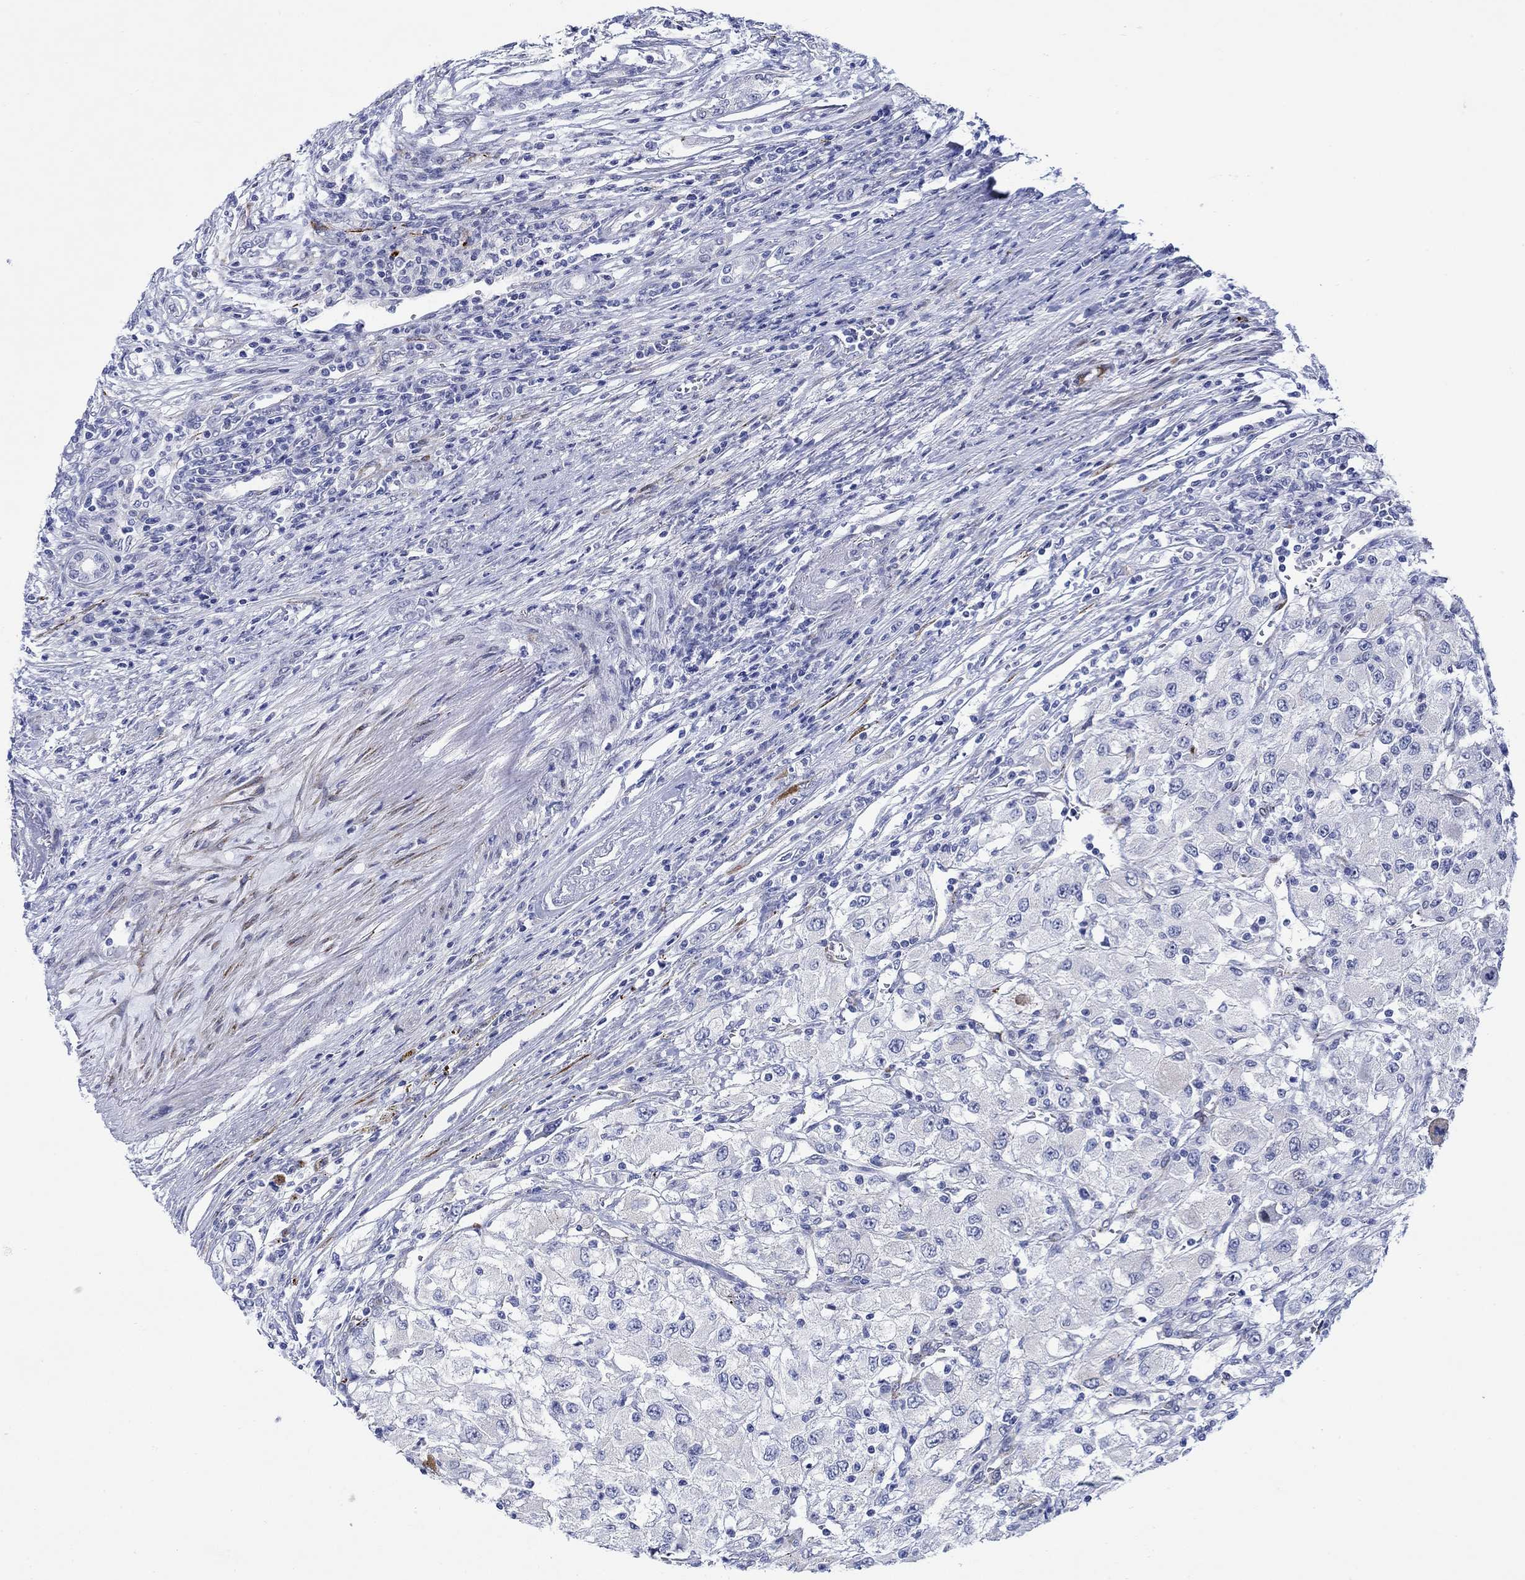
{"staining": {"intensity": "negative", "quantity": "none", "location": "none"}, "tissue": "renal cancer", "cell_type": "Tumor cells", "image_type": "cancer", "snomed": [{"axis": "morphology", "description": "Adenocarcinoma, NOS"}, {"axis": "topography", "description": "Kidney"}], "caption": "This is an immunohistochemistry histopathology image of renal cancer (adenocarcinoma). There is no staining in tumor cells.", "gene": "KSR2", "patient": {"sex": "female", "age": 67}}